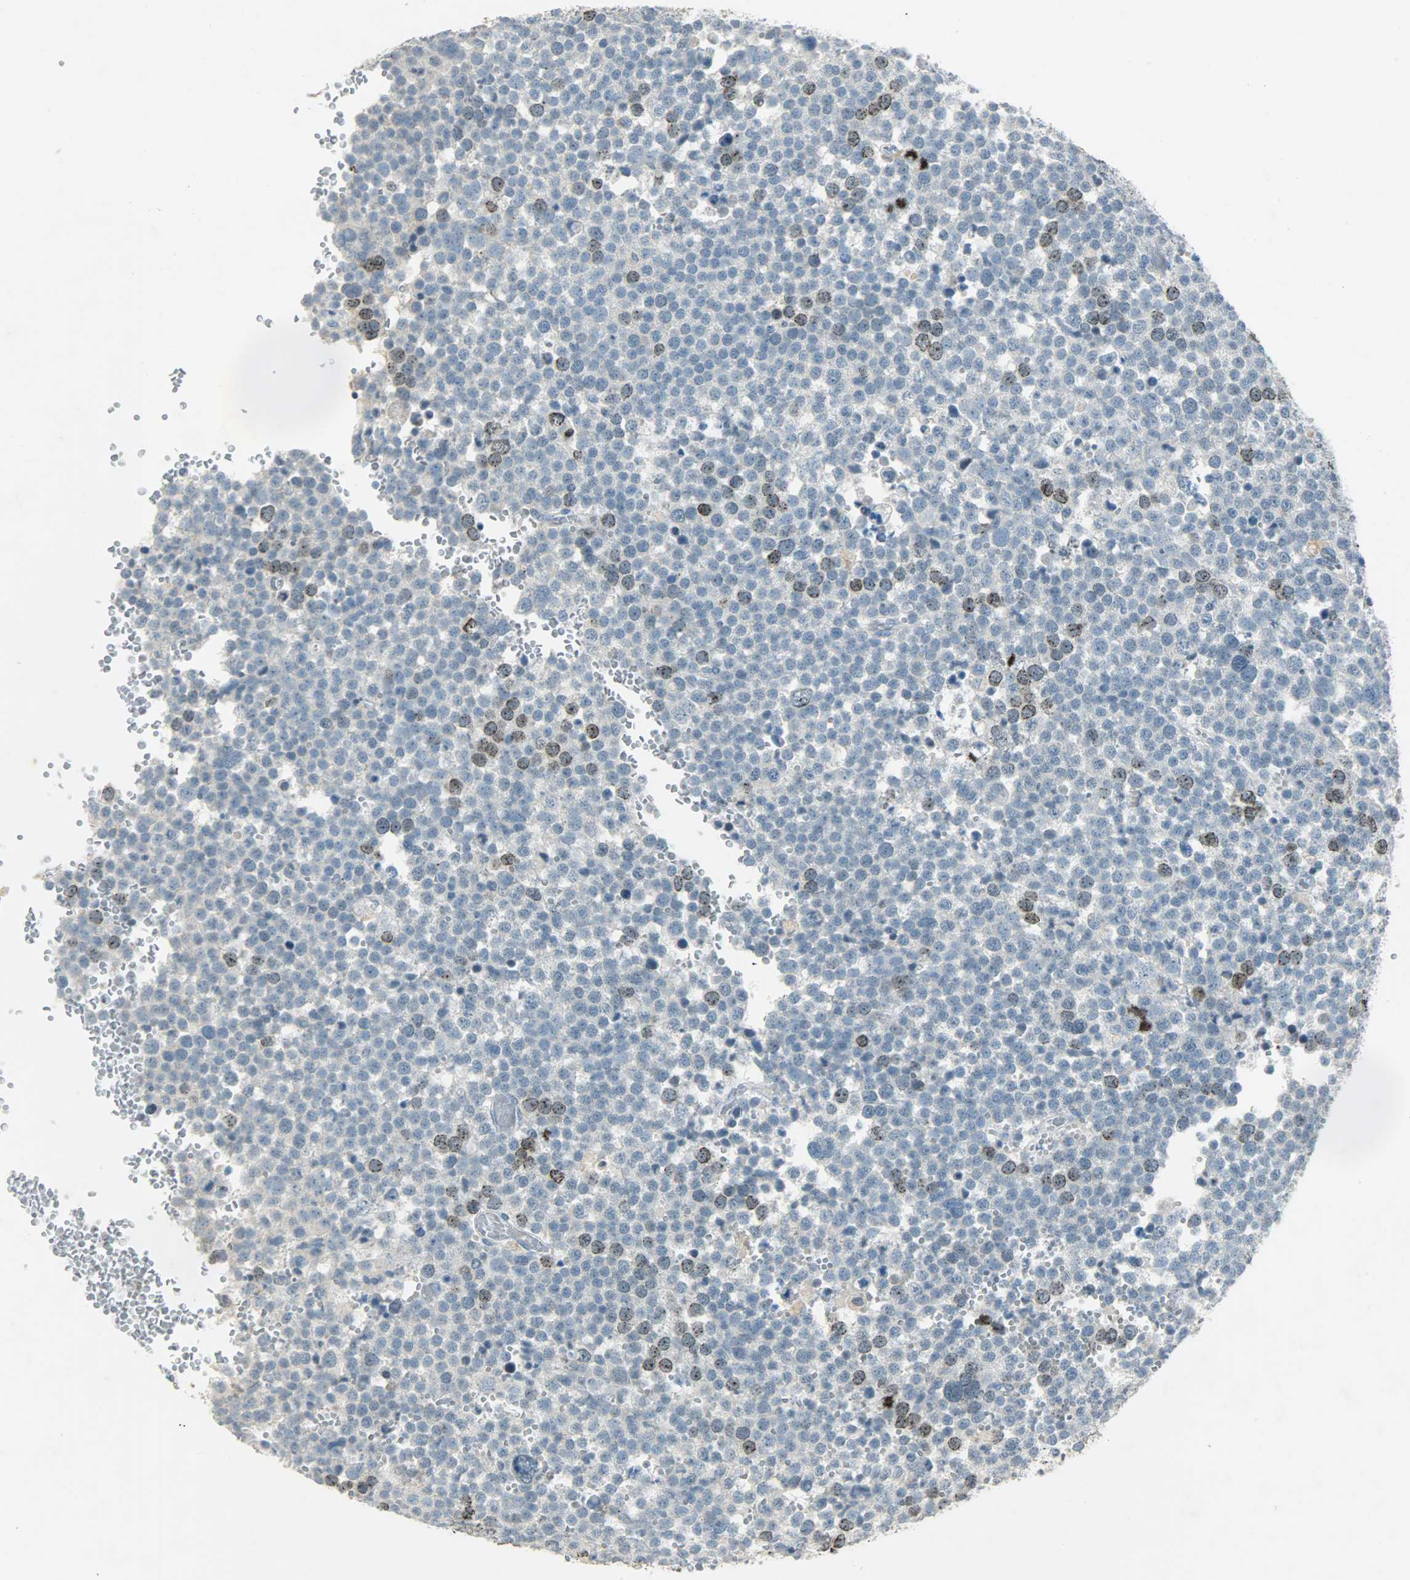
{"staining": {"intensity": "weak", "quantity": "25%-75%", "location": "nuclear"}, "tissue": "testis cancer", "cell_type": "Tumor cells", "image_type": "cancer", "snomed": [{"axis": "morphology", "description": "Seminoma, NOS"}, {"axis": "topography", "description": "Testis"}], "caption": "DAB immunohistochemical staining of human testis cancer (seminoma) shows weak nuclear protein staining in about 25%-75% of tumor cells. (brown staining indicates protein expression, while blue staining denotes nuclei).", "gene": "AURKB", "patient": {"sex": "male", "age": 71}}